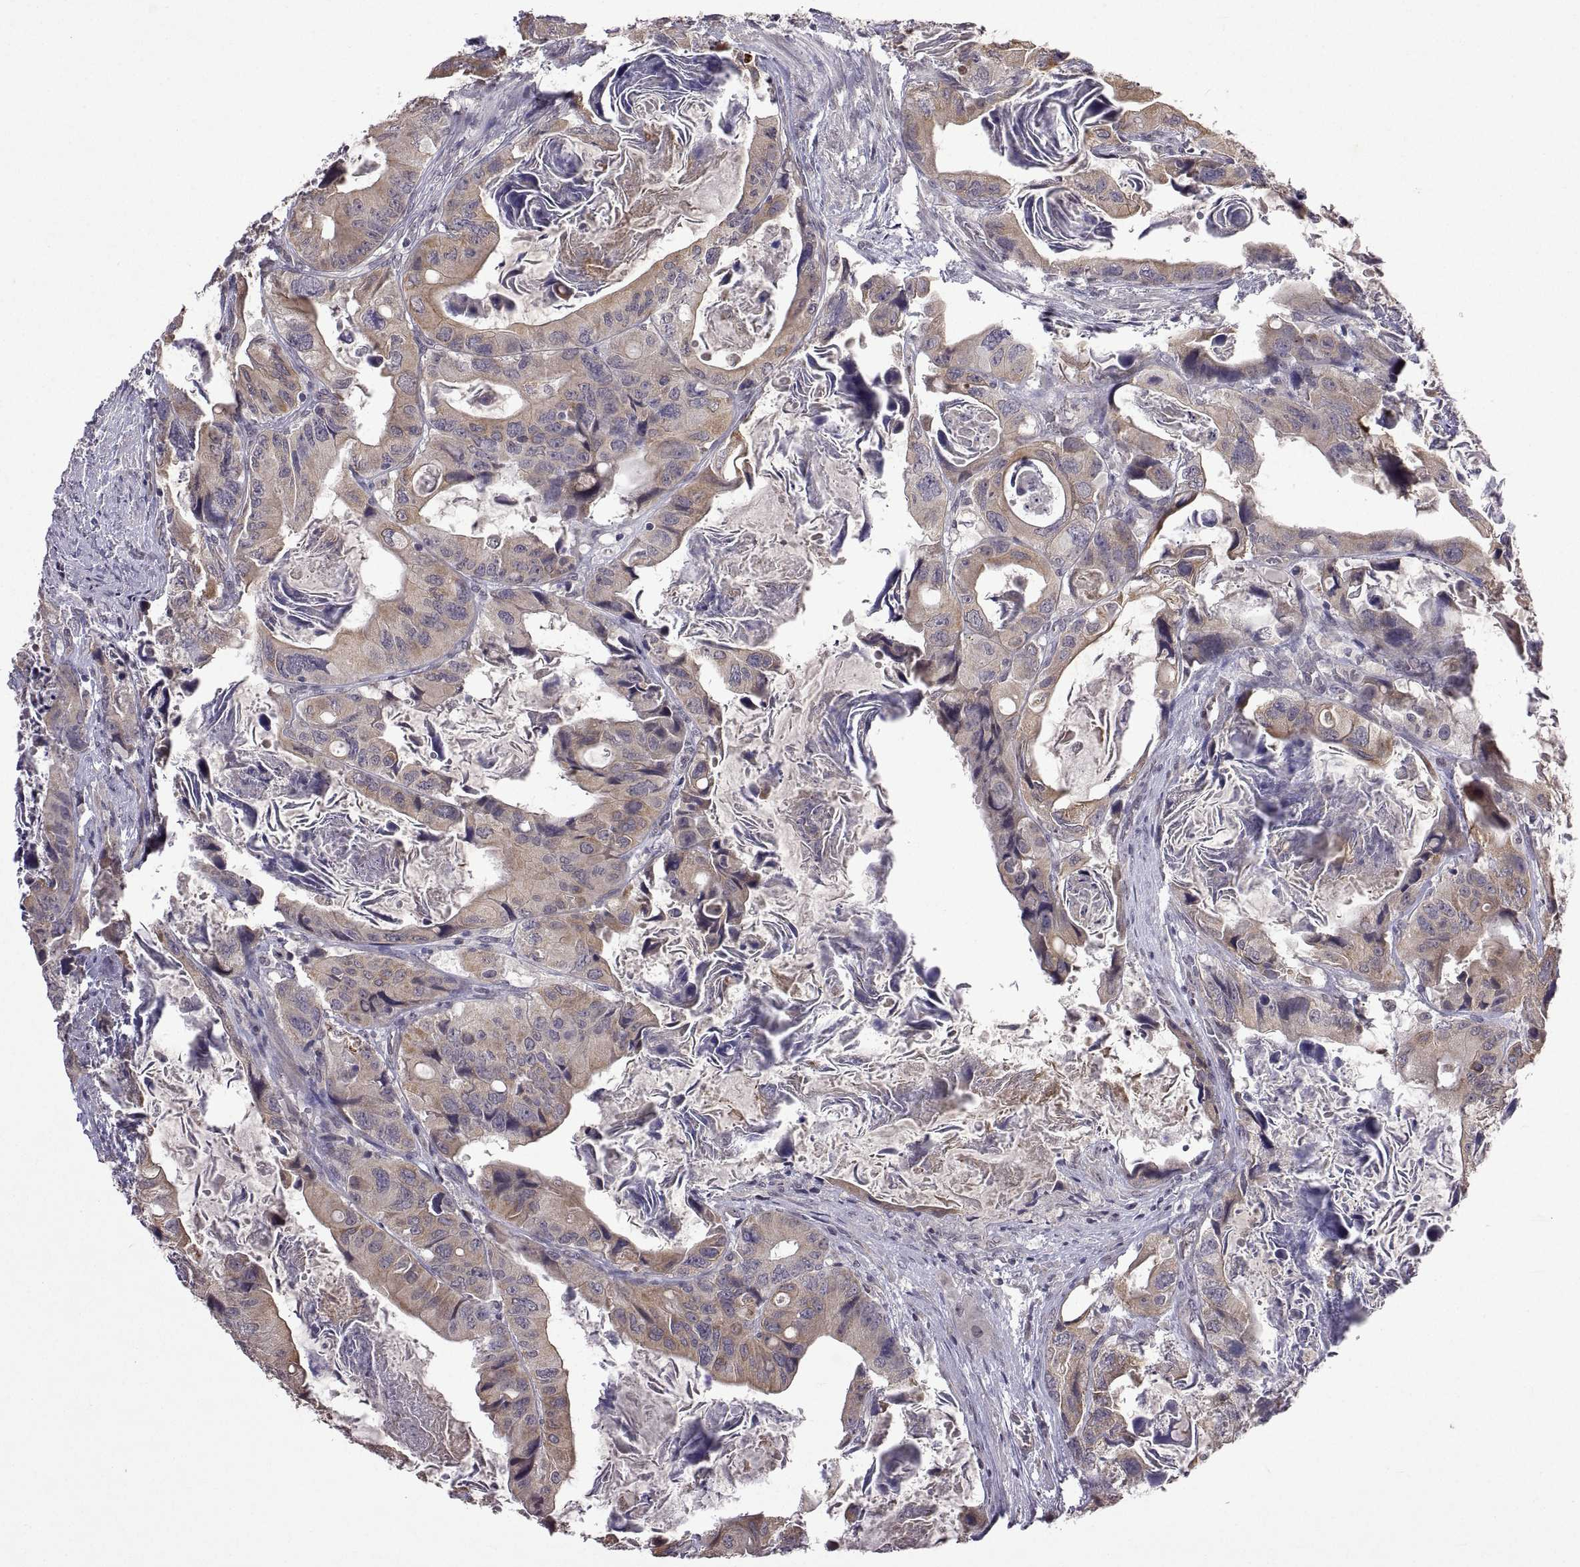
{"staining": {"intensity": "moderate", "quantity": ">75%", "location": "cytoplasmic/membranous"}, "tissue": "colorectal cancer", "cell_type": "Tumor cells", "image_type": "cancer", "snomed": [{"axis": "morphology", "description": "Adenocarcinoma, NOS"}, {"axis": "topography", "description": "Rectum"}], "caption": "This histopathology image demonstrates colorectal cancer (adenocarcinoma) stained with immunohistochemistry (IHC) to label a protein in brown. The cytoplasmic/membranous of tumor cells show moderate positivity for the protein. Nuclei are counter-stained blue.", "gene": "LAMA1", "patient": {"sex": "male", "age": 64}}